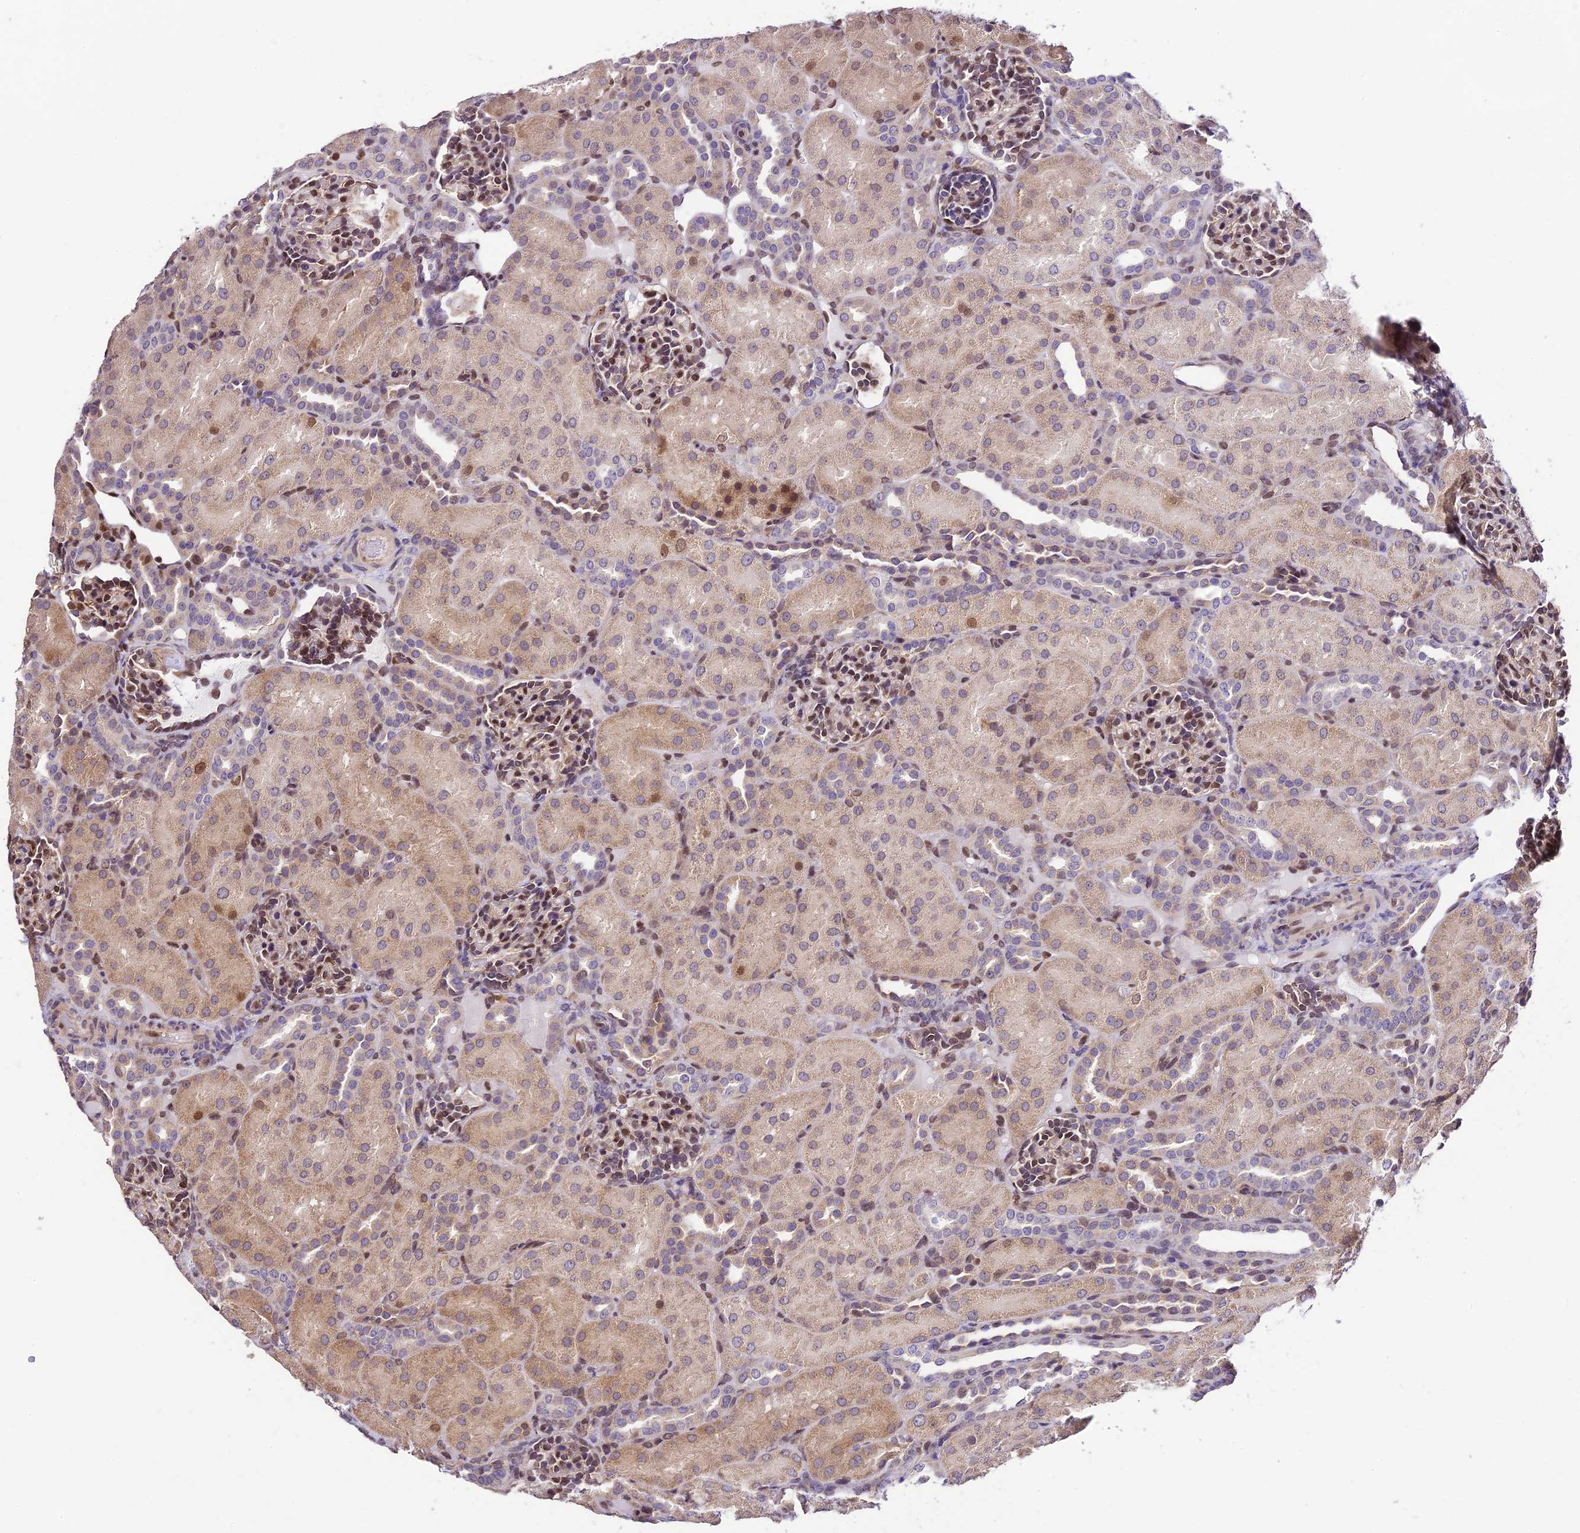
{"staining": {"intensity": "moderate", "quantity": ">75%", "location": "nuclear"}, "tissue": "kidney", "cell_type": "Cells in glomeruli", "image_type": "normal", "snomed": [{"axis": "morphology", "description": "Normal tissue, NOS"}, {"axis": "topography", "description": "Kidney"}], "caption": "High-power microscopy captured an immunohistochemistry (IHC) photomicrograph of normal kidney, revealing moderate nuclear staining in about >75% of cells in glomeruli. Immunohistochemistry stains the protein of interest in brown and the nuclei are stained blue.", "gene": "TRIM22", "patient": {"sex": "male", "age": 1}}